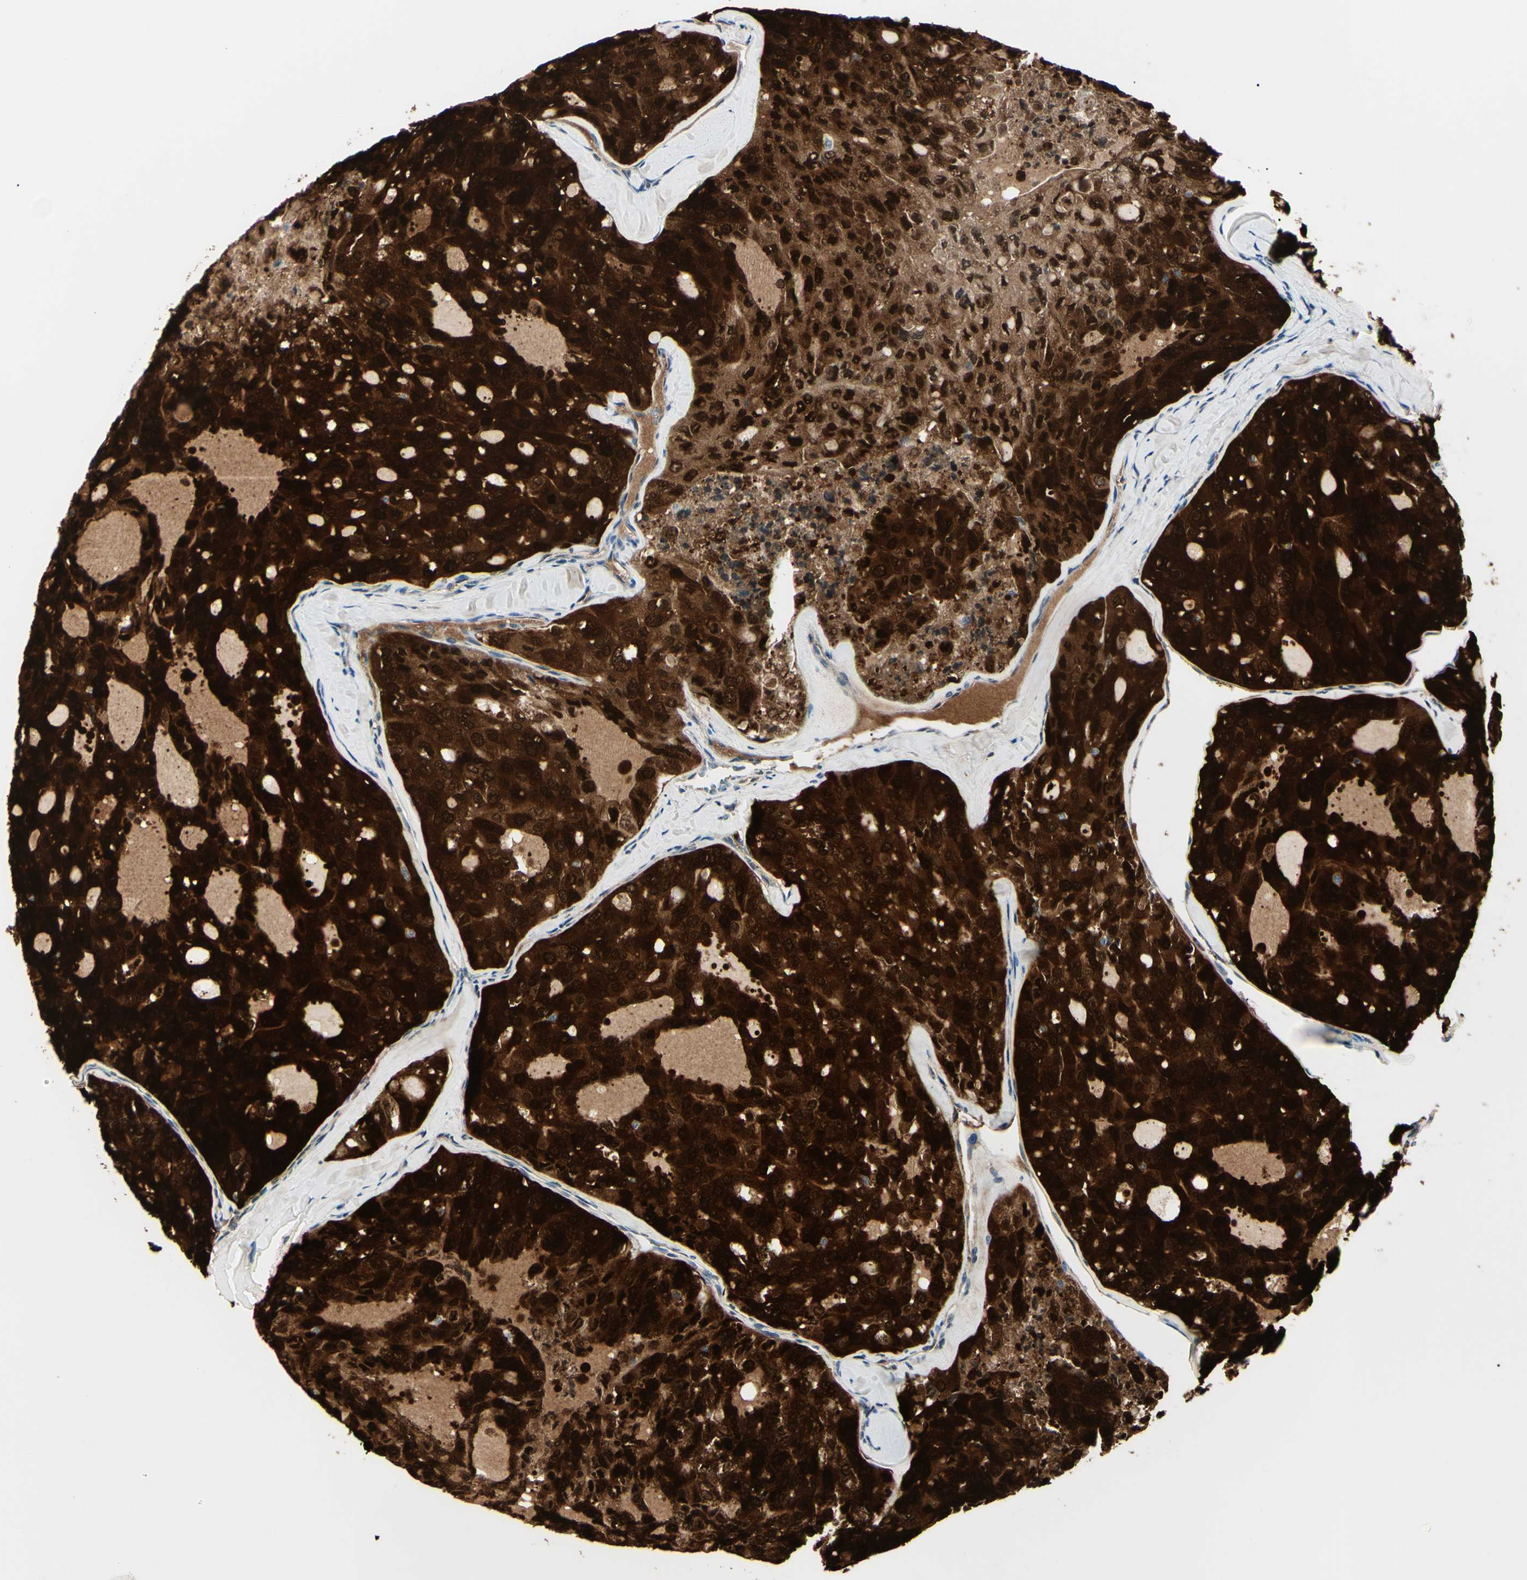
{"staining": {"intensity": "strong", "quantity": ">75%", "location": "cytoplasmic/membranous,nuclear"}, "tissue": "thyroid cancer", "cell_type": "Tumor cells", "image_type": "cancer", "snomed": [{"axis": "morphology", "description": "Follicular adenoma carcinoma, NOS"}, {"axis": "topography", "description": "Thyroid gland"}], "caption": "Follicular adenoma carcinoma (thyroid) stained for a protein demonstrates strong cytoplasmic/membranous and nuclear positivity in tumor cells.", "gene": "AKR1C3", "patient": {"sex": "male", "age": 75}}